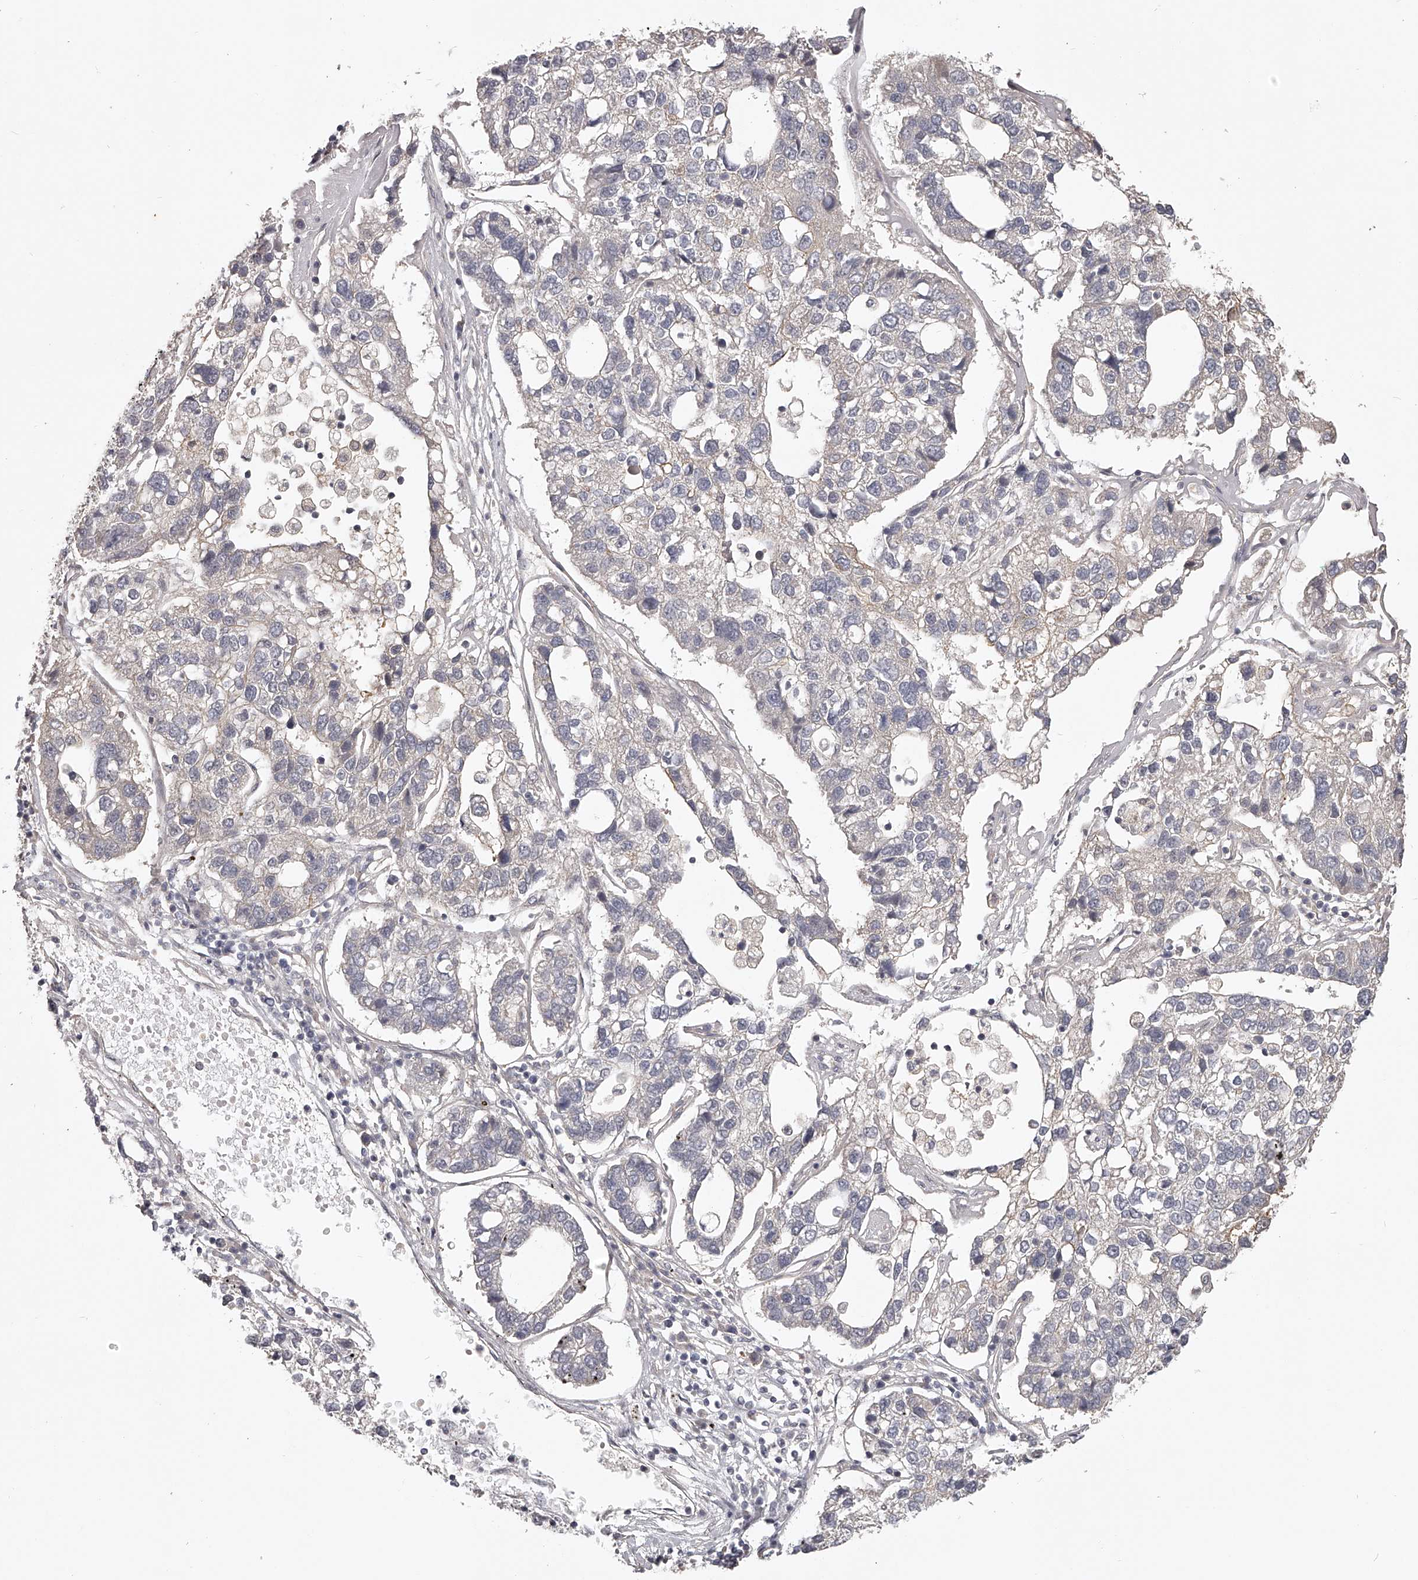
{"staining": {"intensity": "negative", "quantity": "none", "location": "none"}, "tissue": "pancreatic cancer", "cell_type": "Tumor cells", "image_type": "cancer", "snomed": [{"axis": "morphology", "description": "Adenocarcinoma, NOS"}, {"axis": "topography", "description": "Pancreas"}], "caption": "Tumor cells show no significant staining in pancreatic adenocarcinoma.", "gene": "ZNF582", "patient": {"sex": "female", "age": 61}}